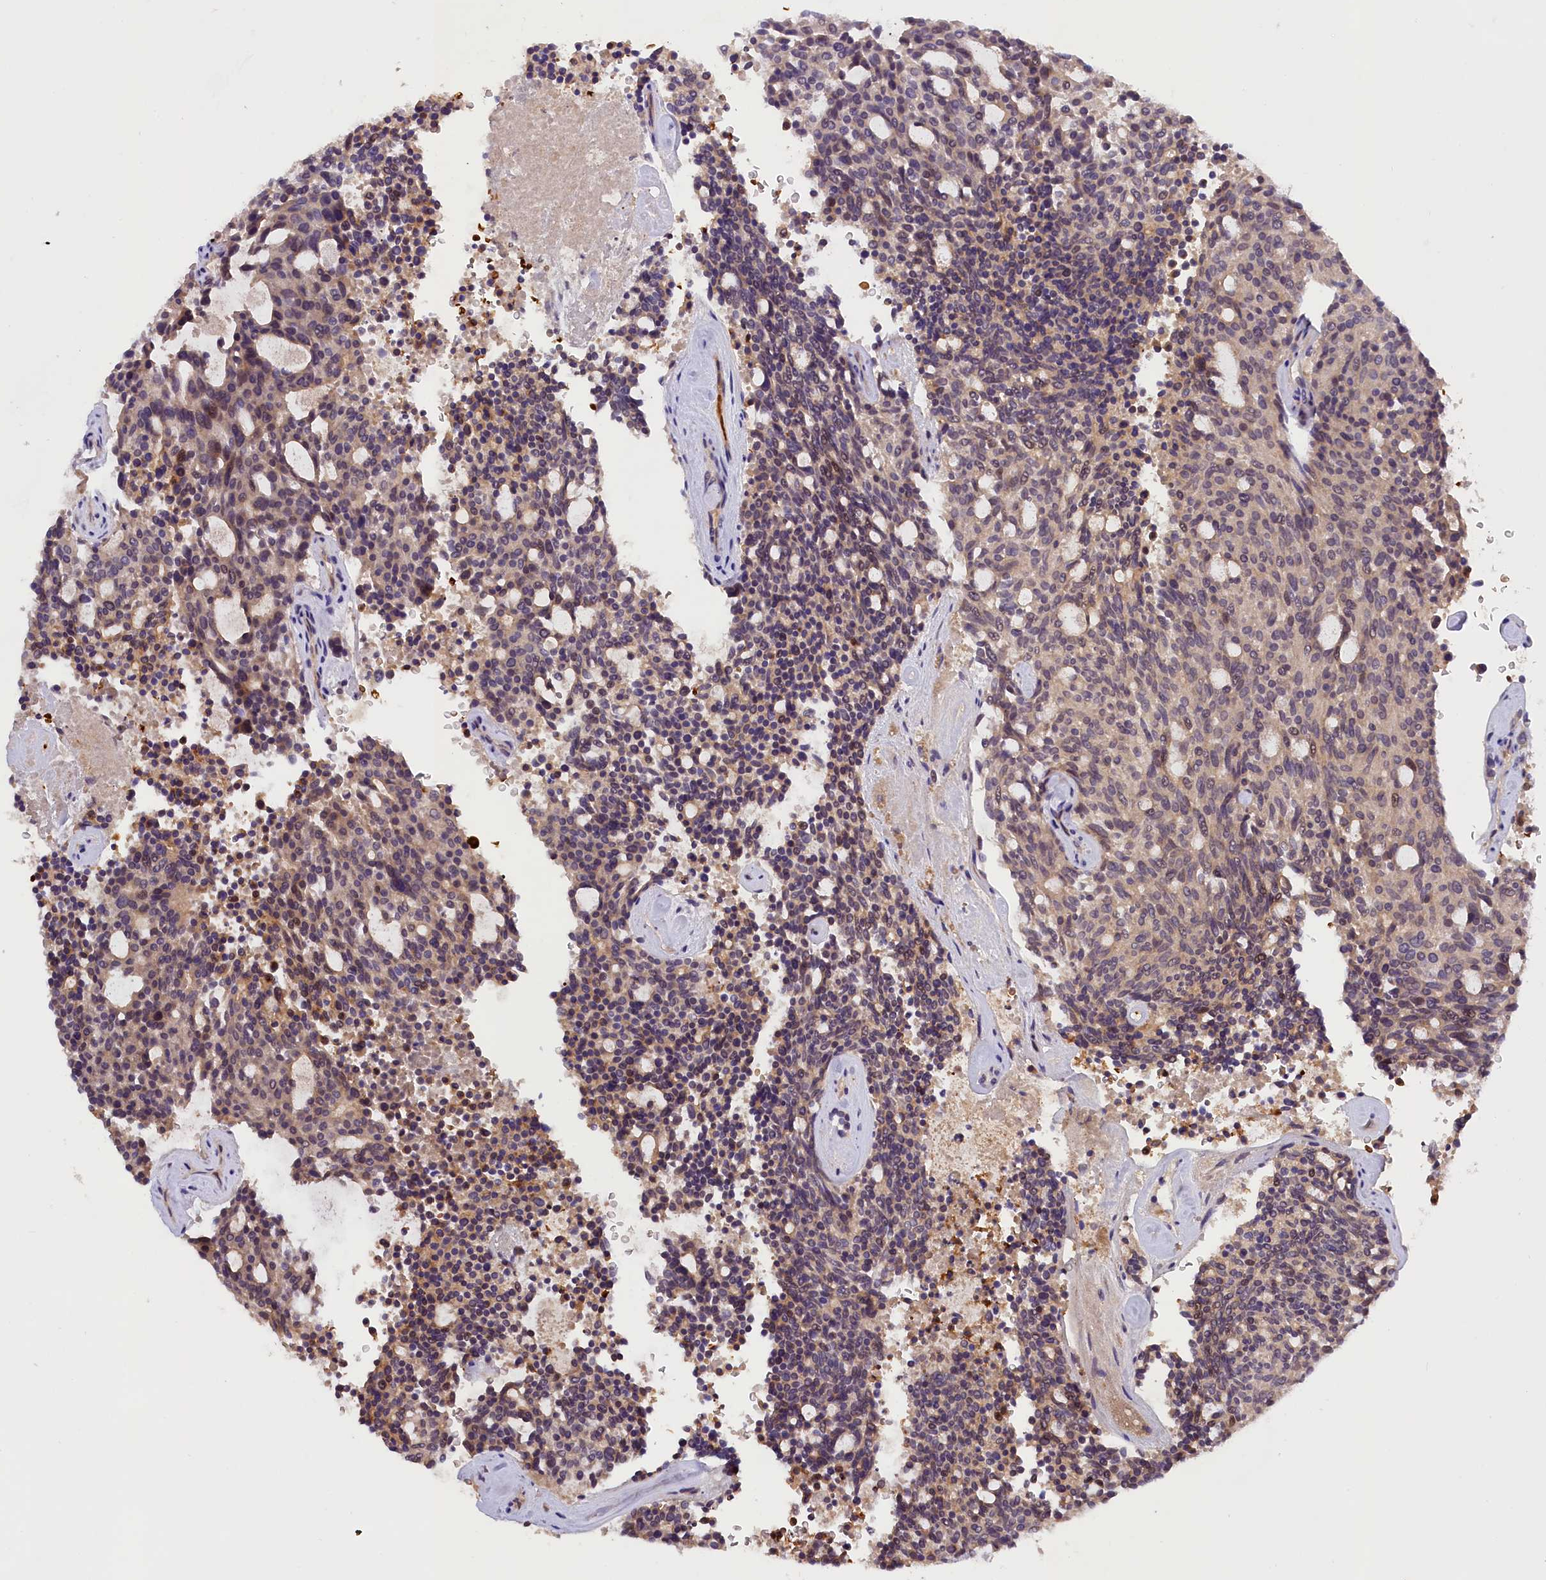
{"staining": {"intensity": "weak", "quantity": "25%-75%", "location": "cytoplasmic/membranous"}, "tissue": "carcinoid", "cell_type": "Tumor cells", "image_type": "cancer", "snomed": [{"axis": "morphology", "description": "Carcinoid, malignant, NOS"}, {"axis": "topography", "description": "Pancreas"}], "caption": "Malignant carcinoid stained for a protein reveals weak cytoplasmic/membranous positivity in tumor cells.", "gene": "PHAF1", "patient": {"sex": "female", "age": 54}}